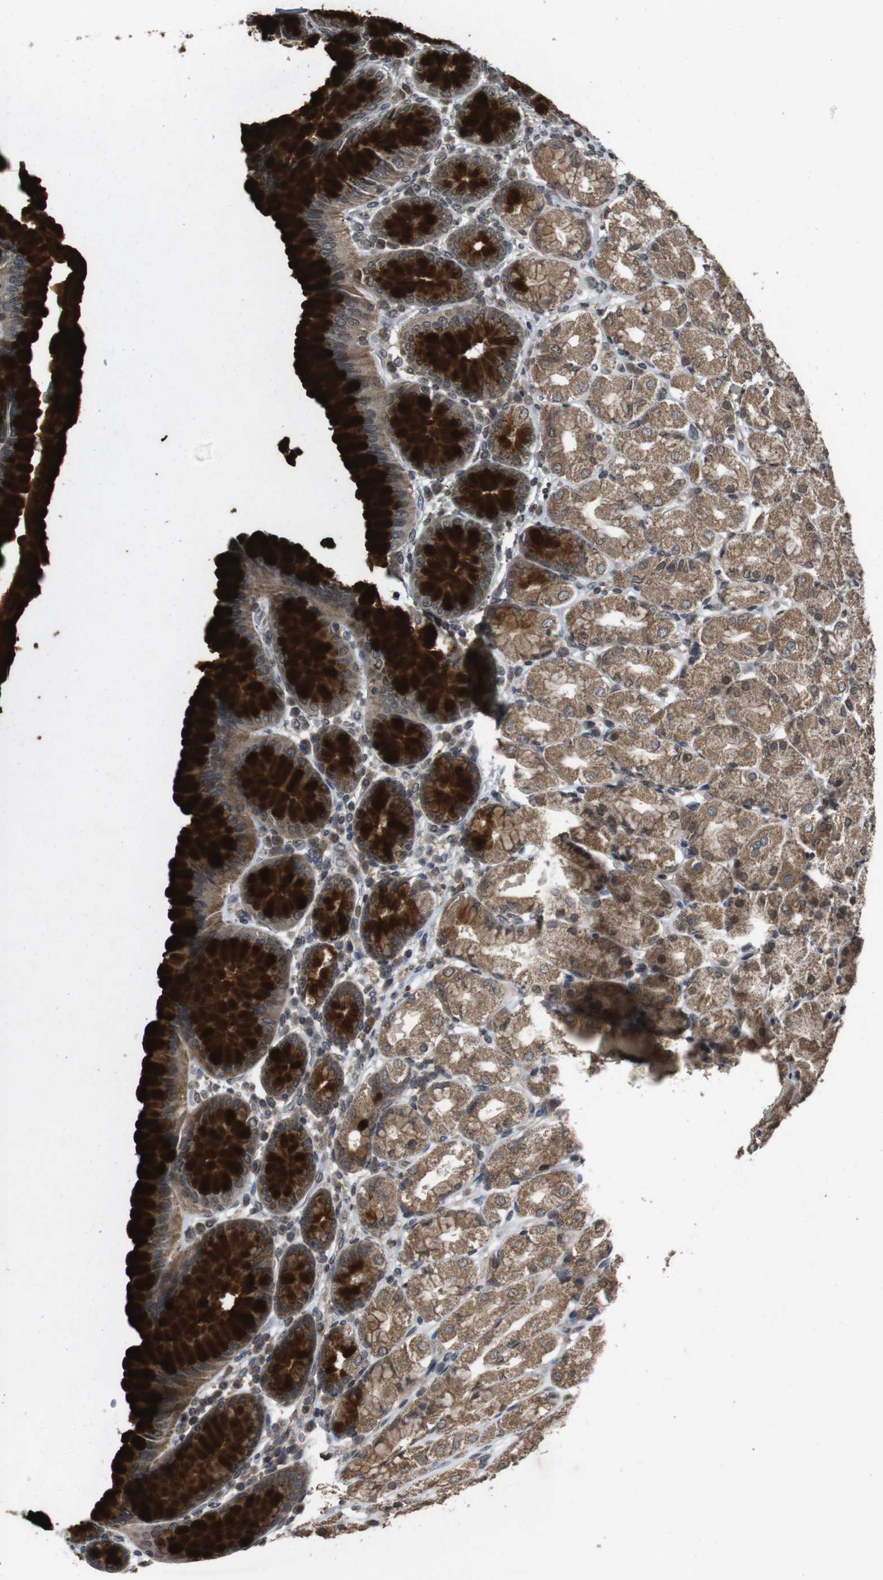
{"staining": {"intensity": "strong", "quantity": ">75%", "location": "cytoplasmic/membranous"}, "tissue": "stomach", "cell_type": "Glandular cells", "image_type": "normal", "snomed": [{"axis": "morphology", "description": "Normal tissue, NOS"}, {"axis": "topography", "description": "Stomach, upper"}], "caption": "Immunohistochemistry (IHC) (DAB (3,3'-diaminobenzidine)) staining of benign stomach shows strong cytoplasmic/membranous protein staining in approximately >75% of glandular cells. The staining was performed using DAB to visualize the protein expression in brown, while the nuclei were stained in blue with hematoxylin (Magnification: 20x).", "gene": "SORL1", "patient": {"sex": "male", "age": 68}}